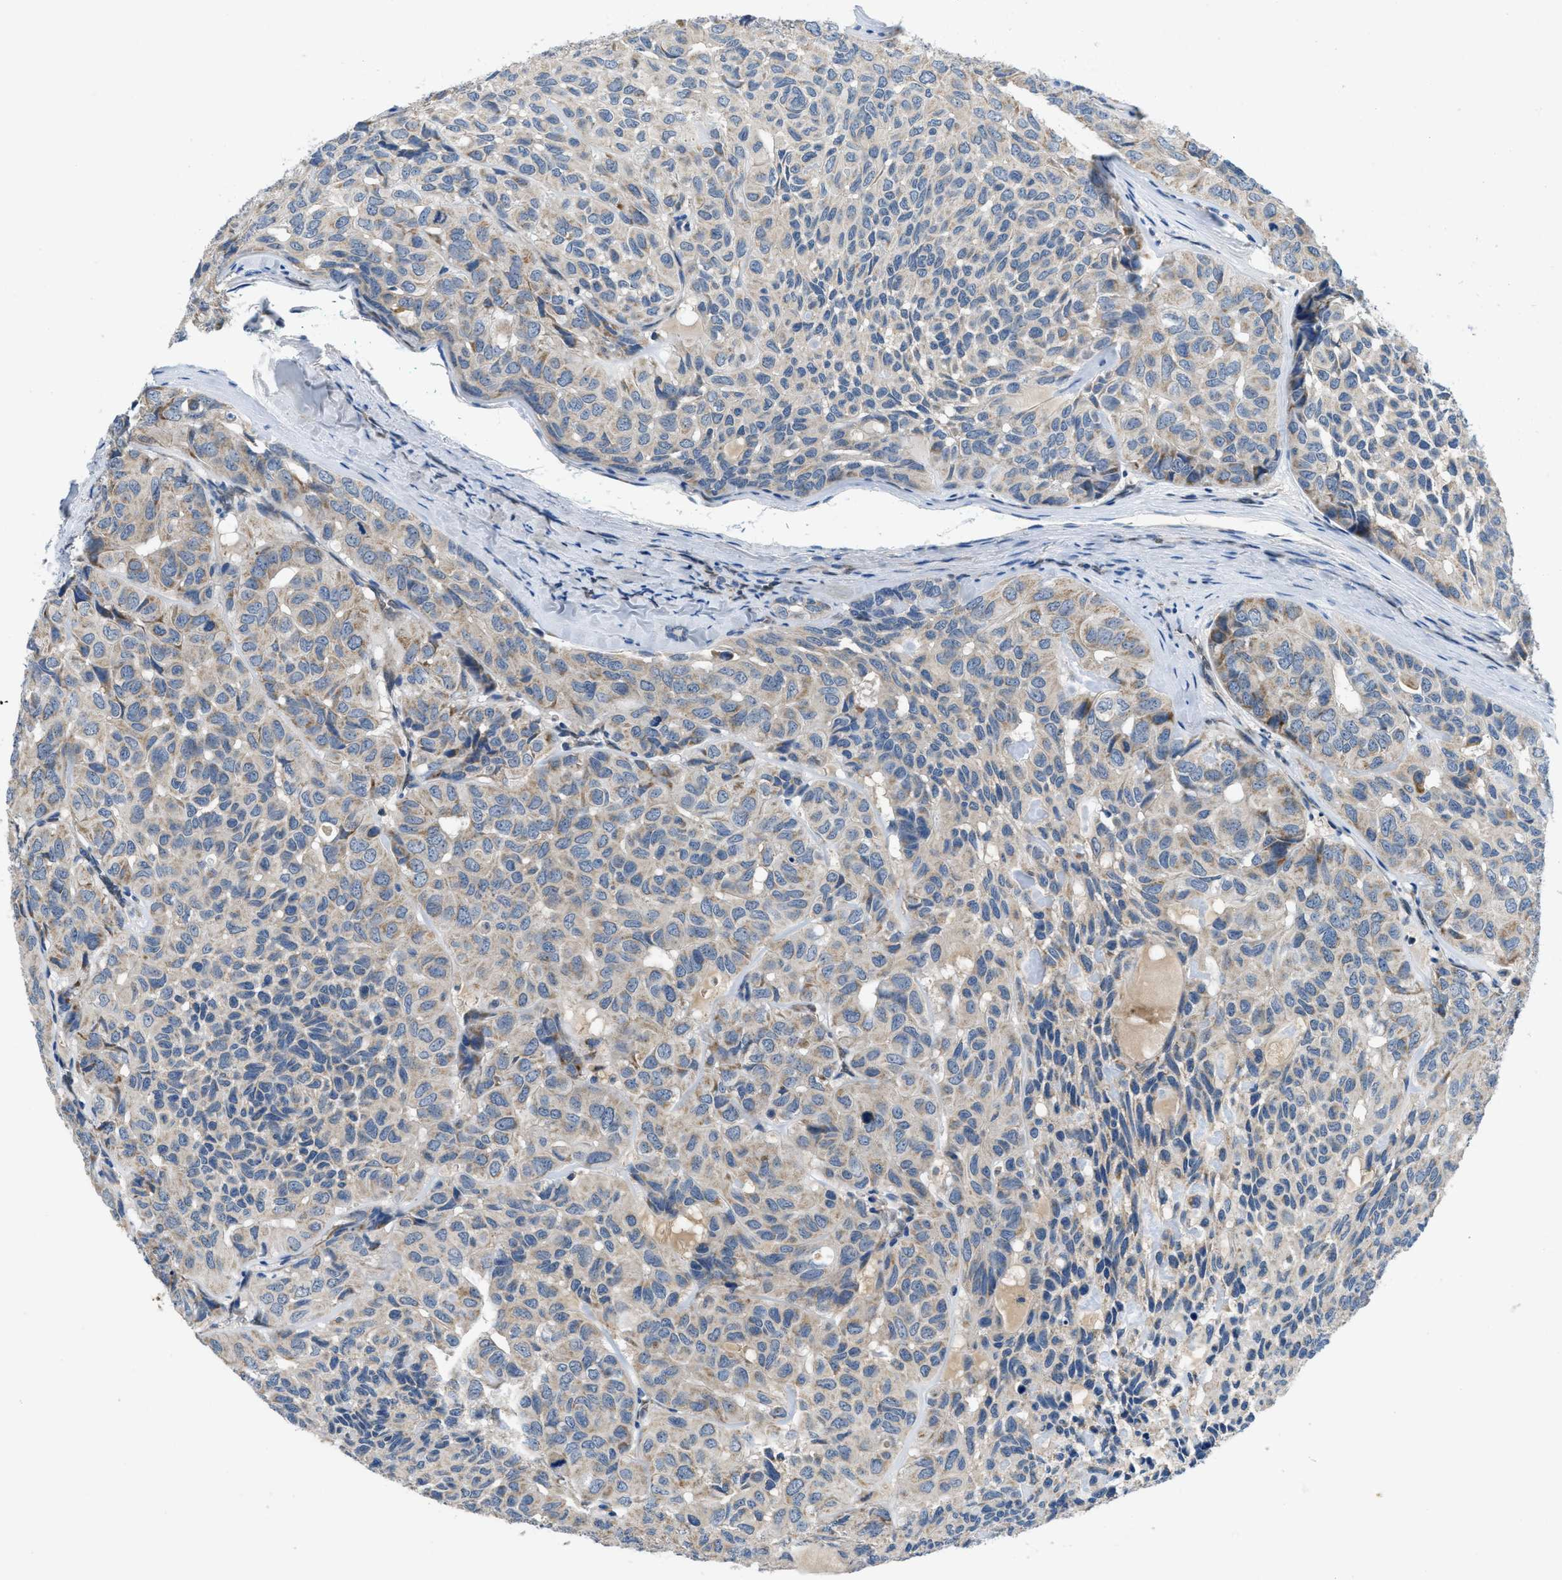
{"staining": {"intensity": "weak", "quantity": "<25%", "location": "cytoplasmic/membranous"}, "tissue": "head and neck cancer", "cell_type": "Tumor cells", "image_type": "cancer", "snomed": [{"axis": "morphology", "description": "Adenocarcinoma, NOS"}, {"axis": "topography", "description": "Salivary gland, NOS"}, {"axis": "topography", "description": "Head-Neck"}], "caption": "A photomicrograph of head and neck cancer (adenocarcinoma) stained for a protein demonstrates no brown staining in tumor cells.", "gene": "PNKD", "patient": {"sex": "female", "age": 76}}